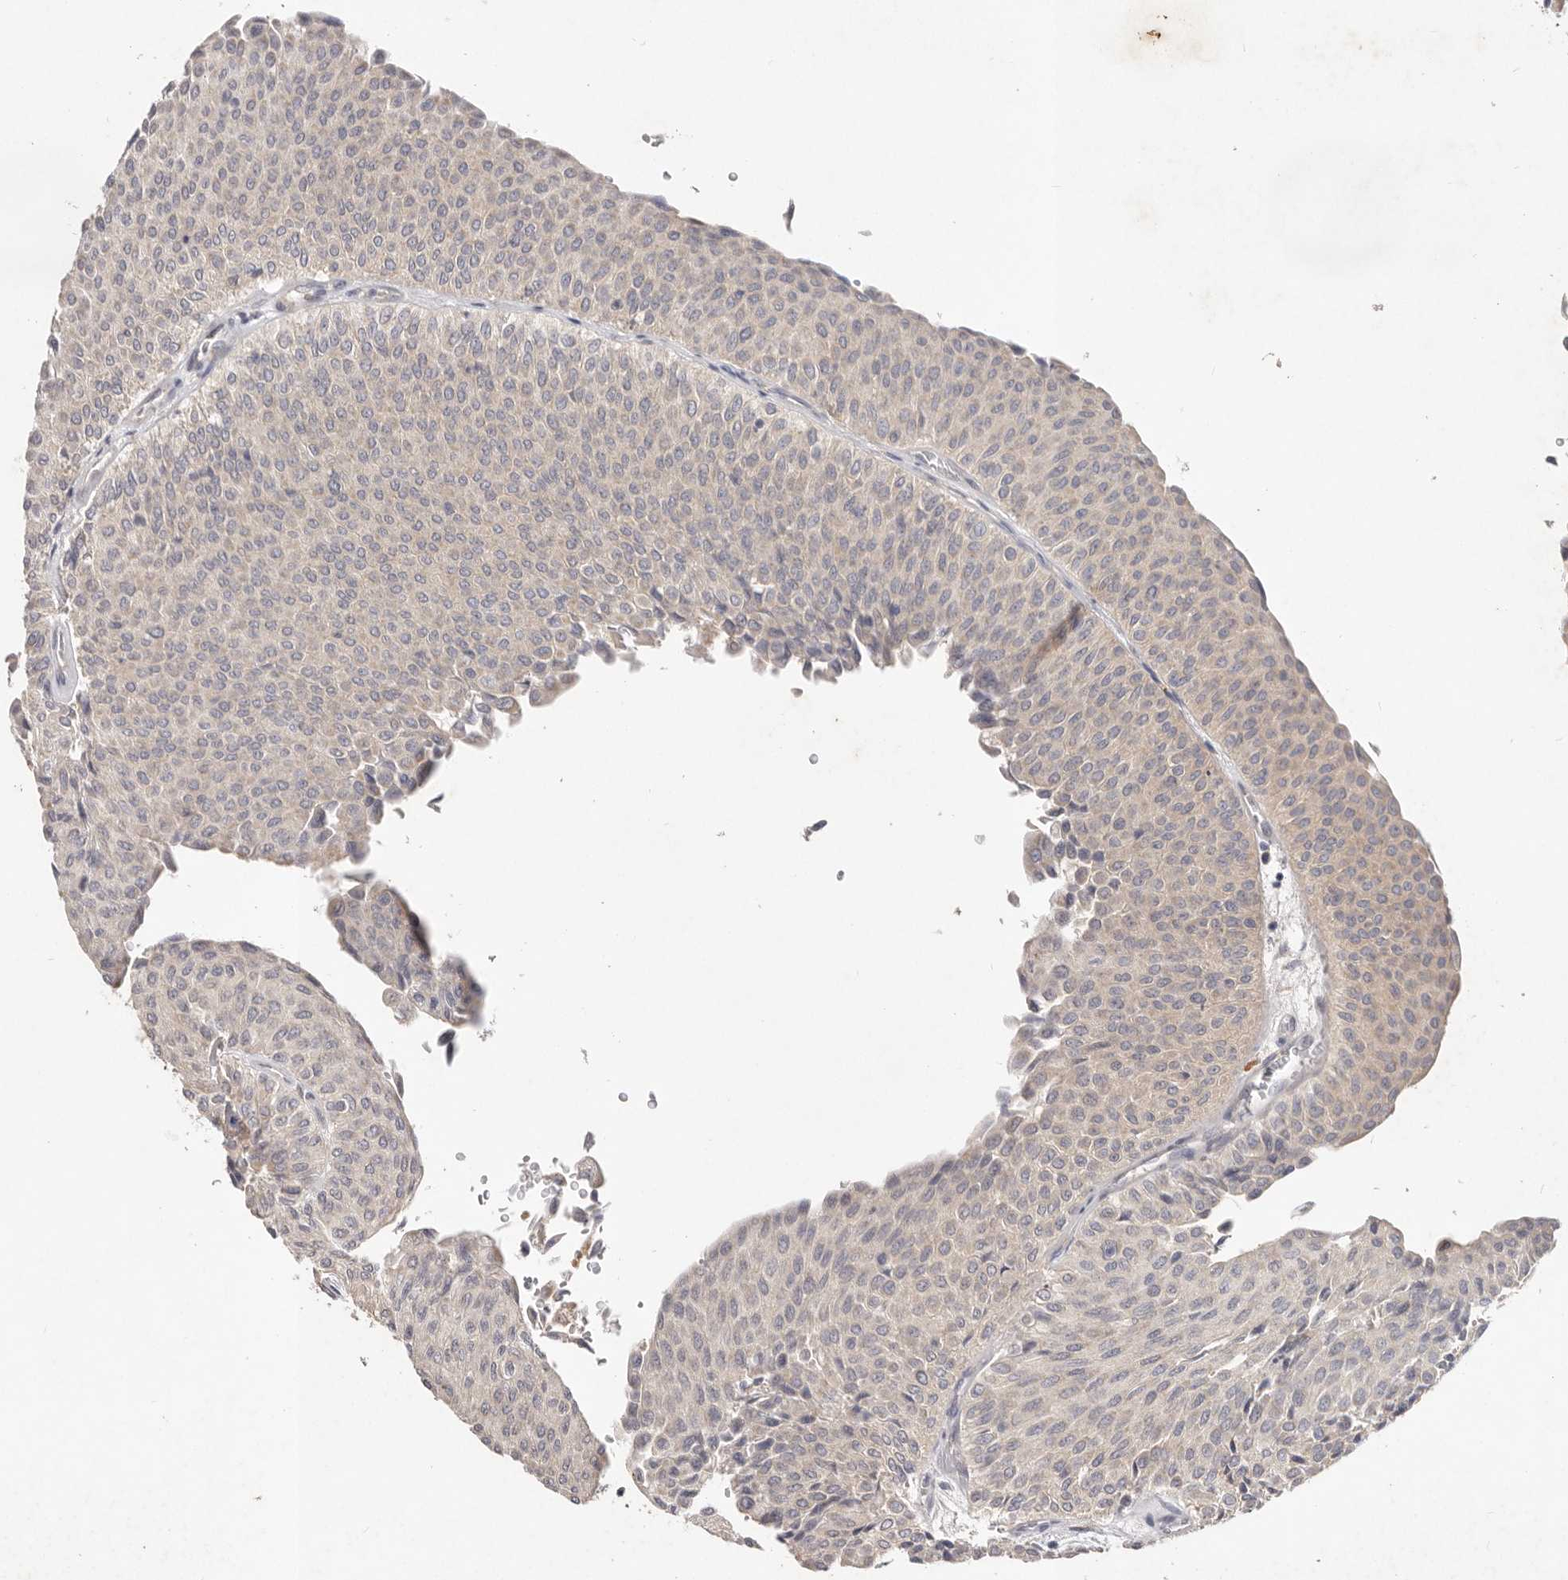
{"staining": {"intensity": "negative", "quantity": "none", "location": "none"}, "tissue": "urothelial cancer", "cell_type": "Tumor cells", "image_type": "cancer", "snomed": [{"axis": "morphology", "description": "Urothelial carcinoma, Low grade"}, {"axis": "topography", "description": "Urinary bladder"}], "caption": "This is an immunohistochemistry (IHC) micrograph of urothelial cancer. There is no positivity in tumor cells.", "gene": "WDR77", "patient": {"sex": "male", "age": 78}}